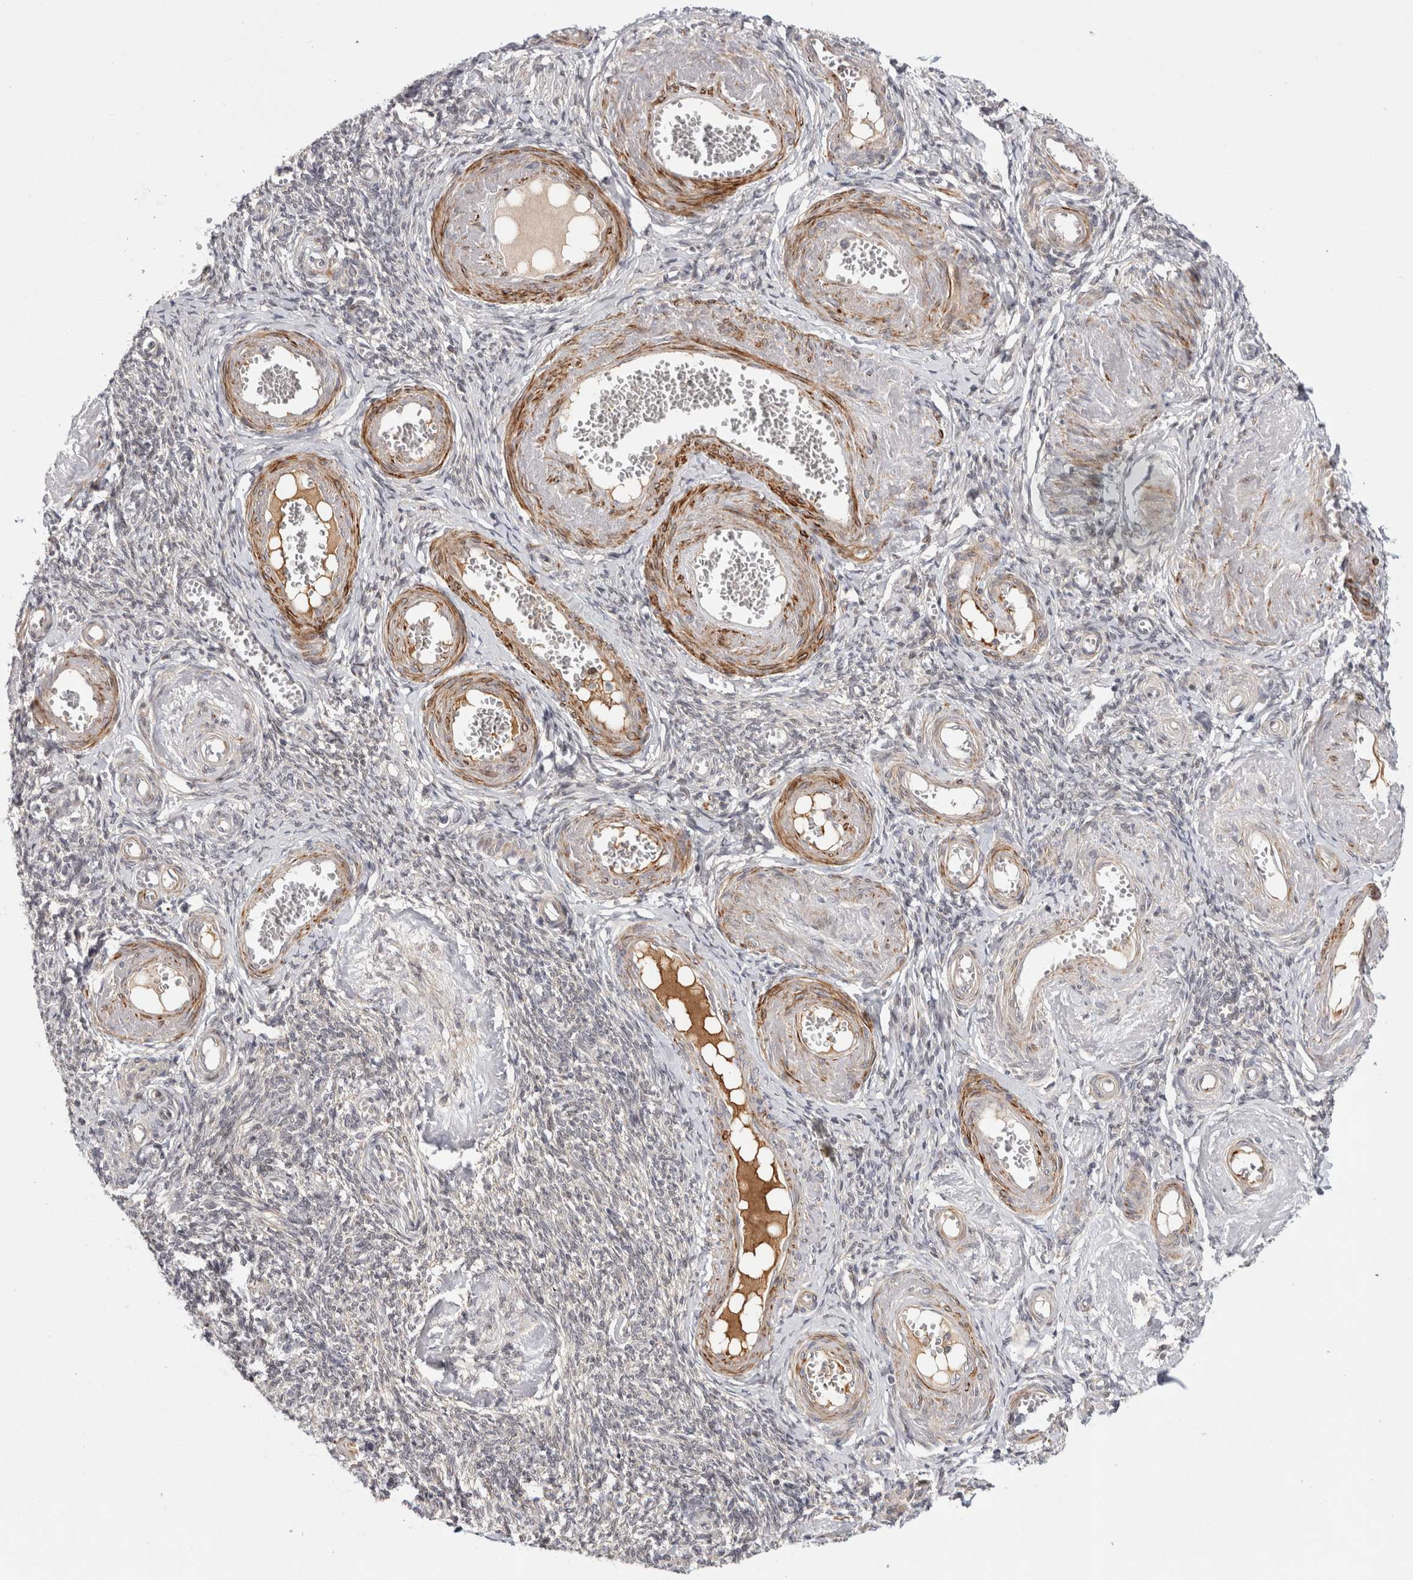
{"staining": {"intensity": "moderate", "quantity": "25%-75%", "location": "cytoplasmic/membranous"}, "tissue": "adipose tissue", "cell_type": "Adipocytes", "image_type": "normal", "snomed": [{"axis": "morphology", "description": "Normal tissue, NOS"}, {"axis": "topography", "description": "Vascular tissue"}, {"axis": "topography", "description": "Fallopian tube"}, {"axis": "topography", "description": "Ovary"}], "caption": "Immunohistochemistry photomicrograph of unremarkable adipose tissue: adipose tissue stained using immunohistochemistry demonstrates medium levels of moderate protein expression localized specifically in the cytoplasmic/membranous of adipocytes, appearing as a cytoplasmic/membranous brown color.", "gene": "ZNF318", "patient": {"sex": "female", "age": 67}}